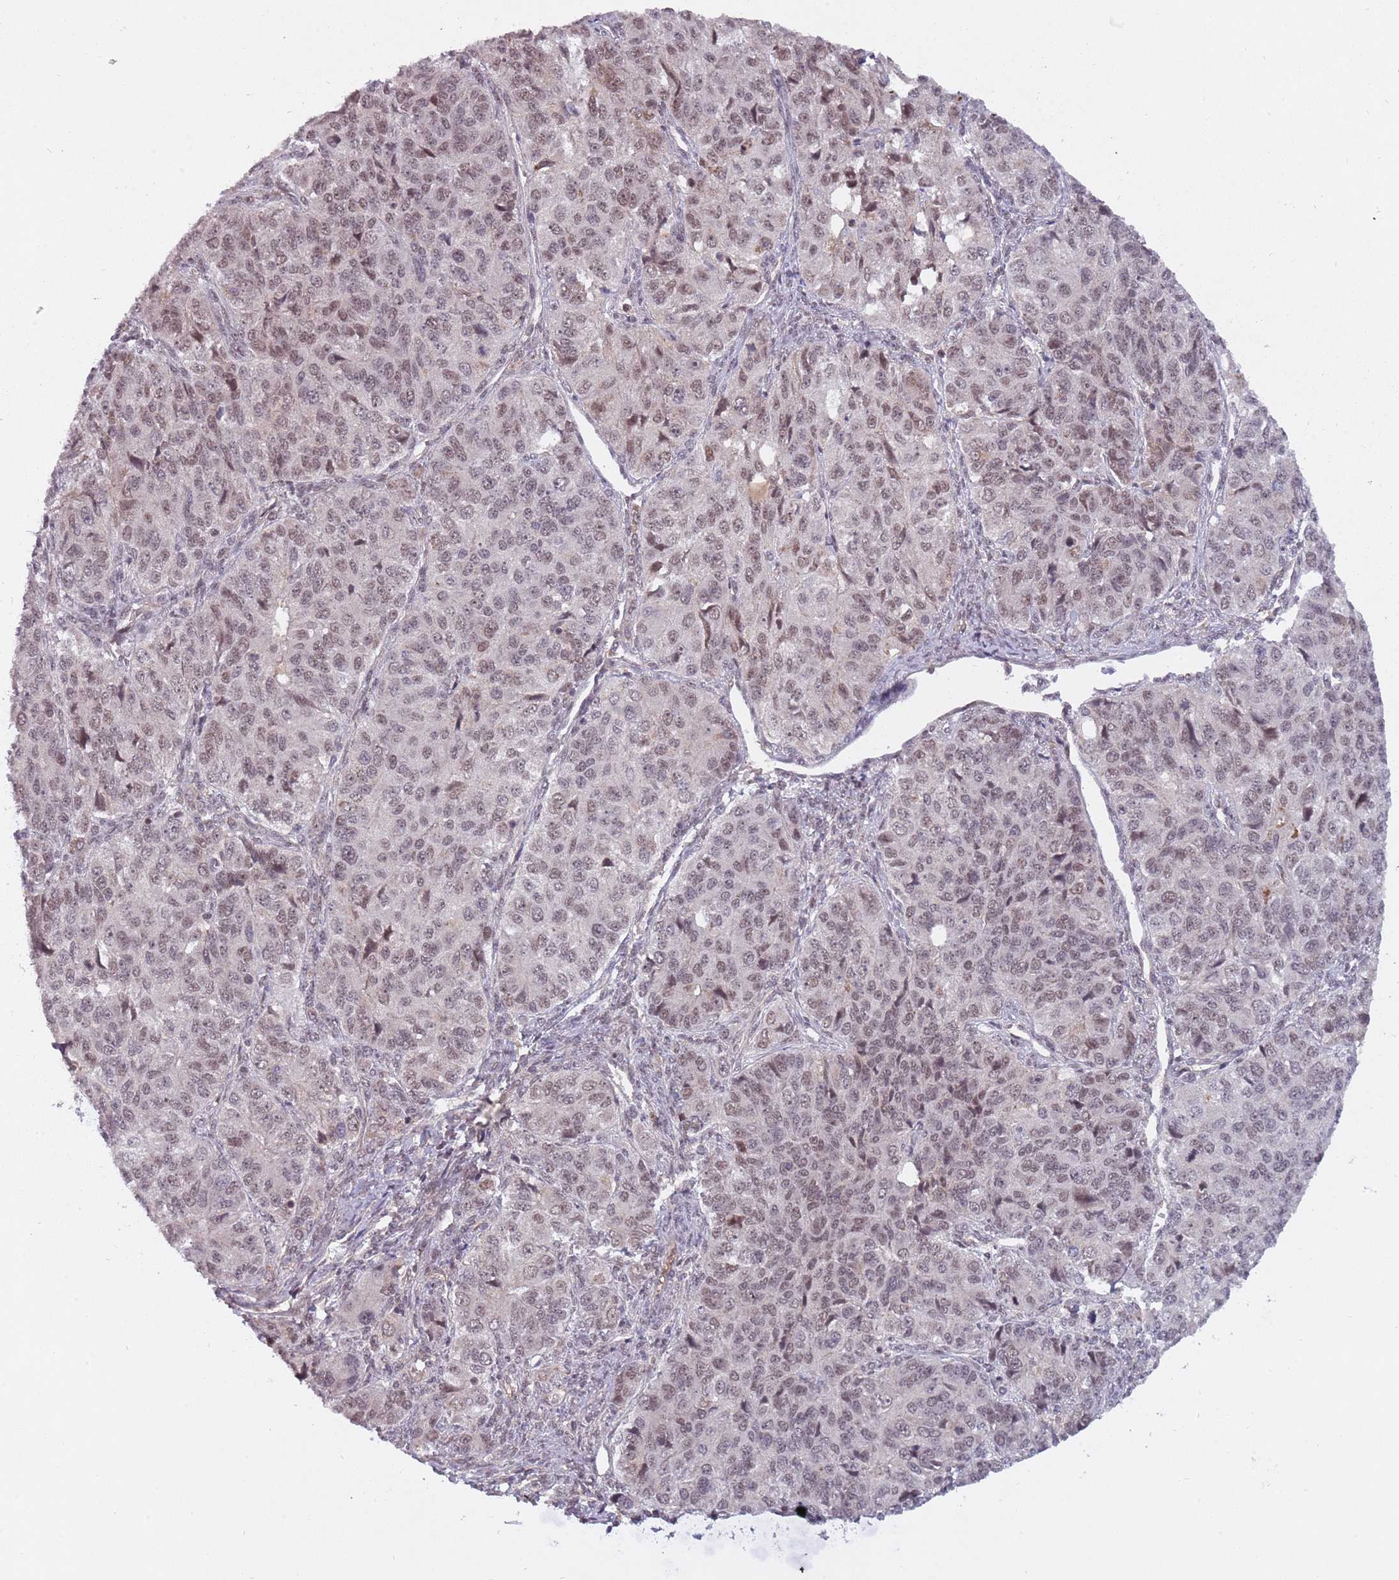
{"staining": {"intensity": "moderate", "quantity": ">75%", "location": "nuclear"}, "tissue": "ovarian cancer", "cell_type": "Tumor cells", "image_type": "cancer", "snomed": [{"axis": "morphology", "description": "Carcinoma, endometroid"}, {"axis": "topography", "description": "Ovary"}], "caption": "Immunohistochemistry (IHC) staining of ovarian cancer, which exhibits medium levels of moderate nuclear positivity in approximately >75% of tumor cells indicating moderate nuclear protein expression. The staining was performed using DAB (3,3'-diaminobenzidine) (brown) for protein detection and nuclei were counterstained in hematoxylin (blue).", "gene": "SUDS3", "patient": {"sex": "female", "age": 51}}